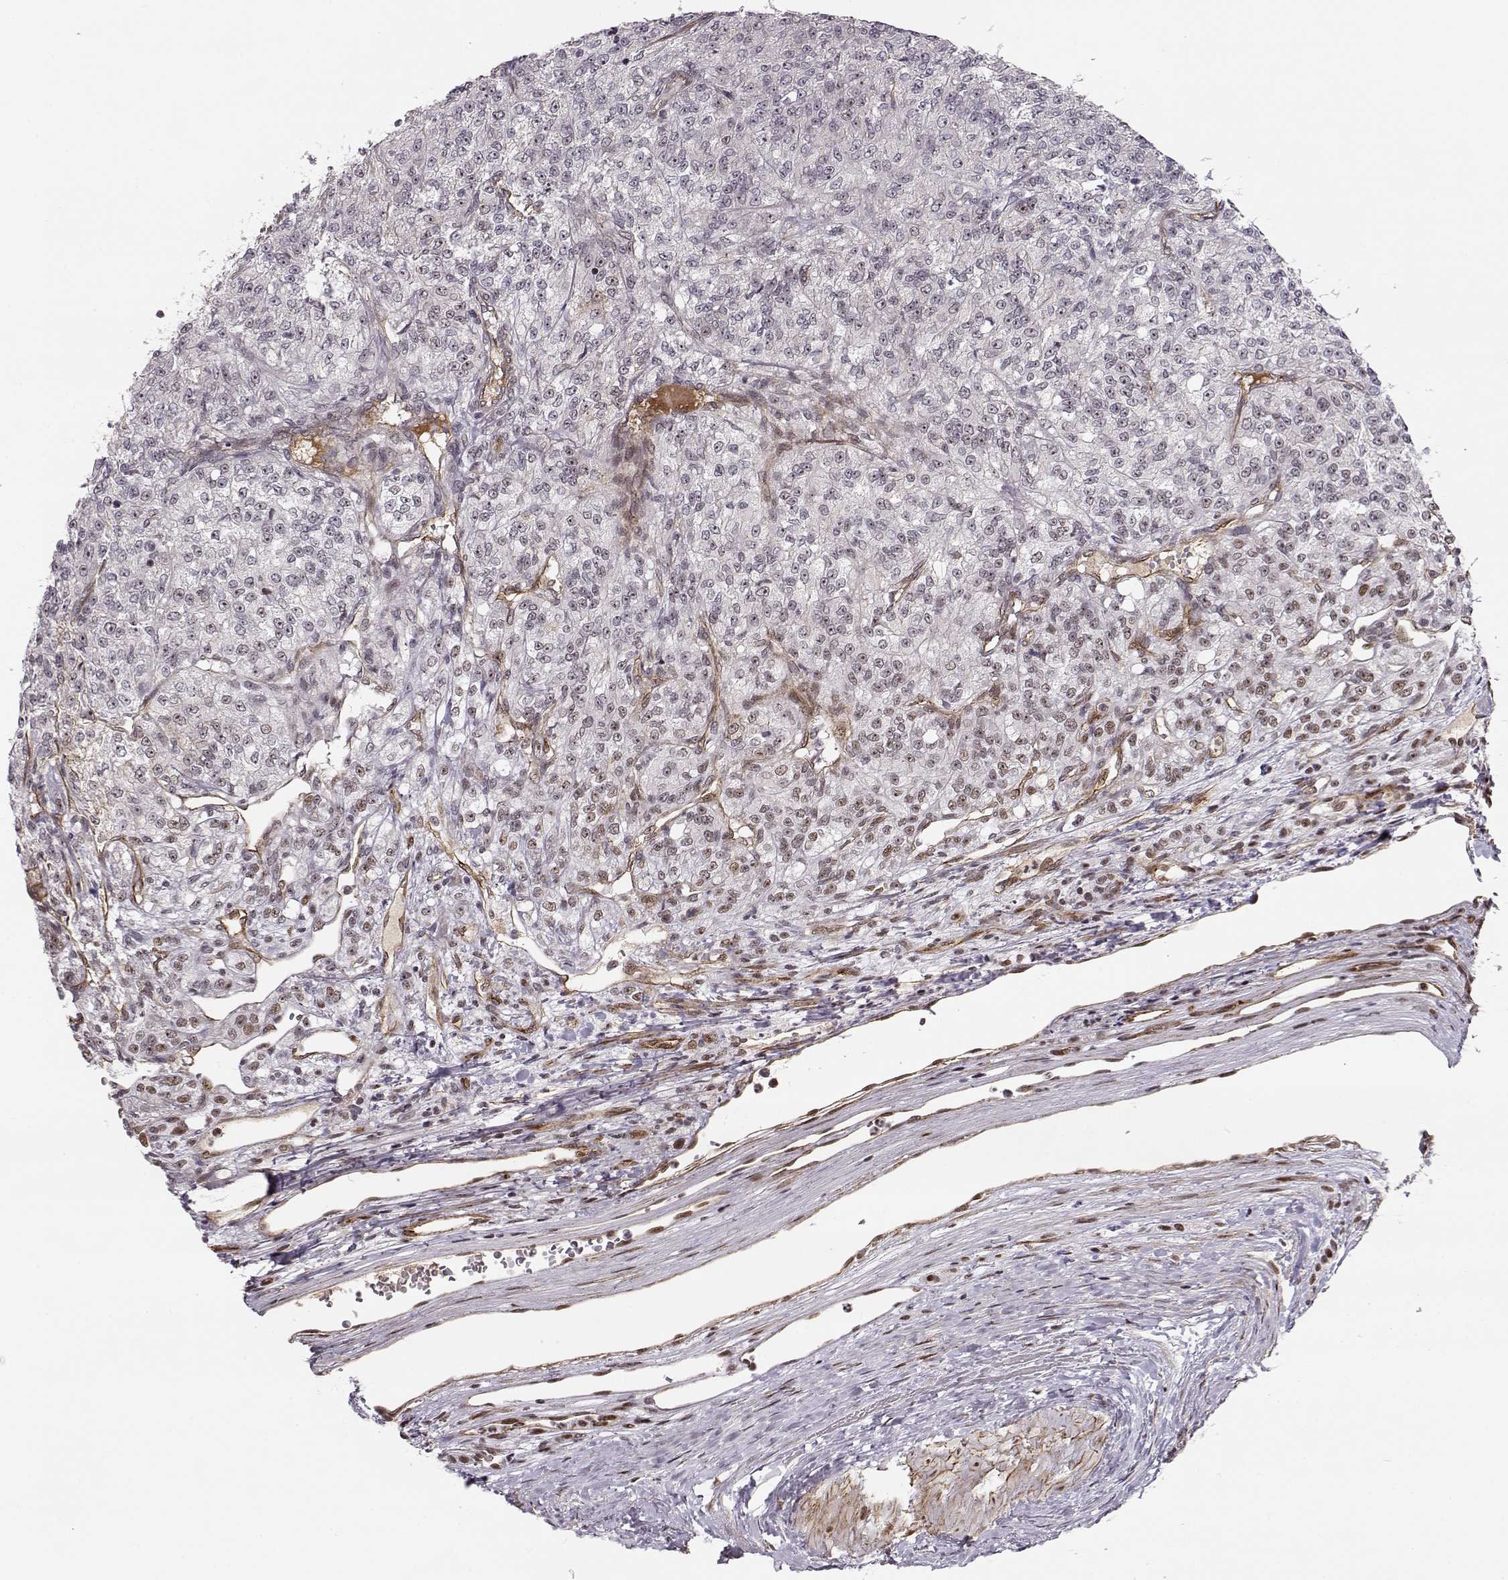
{"staining": {"intensity": "moderate", "quantity": "<25%", "location": "nuclear"}, "tissue": "renal cancer", "cell_type": "Tumor cells", "image_type": "cancer", "snomed": [{"axis": "morphology", "description": "Adenocarcinoma, NOS"}, {"axis": "topography", "description": "Kidney"}], "caption": "High-magnification brightfield microscopy of renal cancer stained with DAB (3,3'-diaminobenzidine) (brown) and counterstained with hematoxylin (blue). tumor cells exhibit moderate nuclear staining is appreciated in approximately<25% of cells. The staining is performed using DAB brown chromogen to label protein expression. The nuclei are counter-stained blue using hematoxylin.", "gene": "CIR1", "patient": {"sex": "female", "age": 63}}